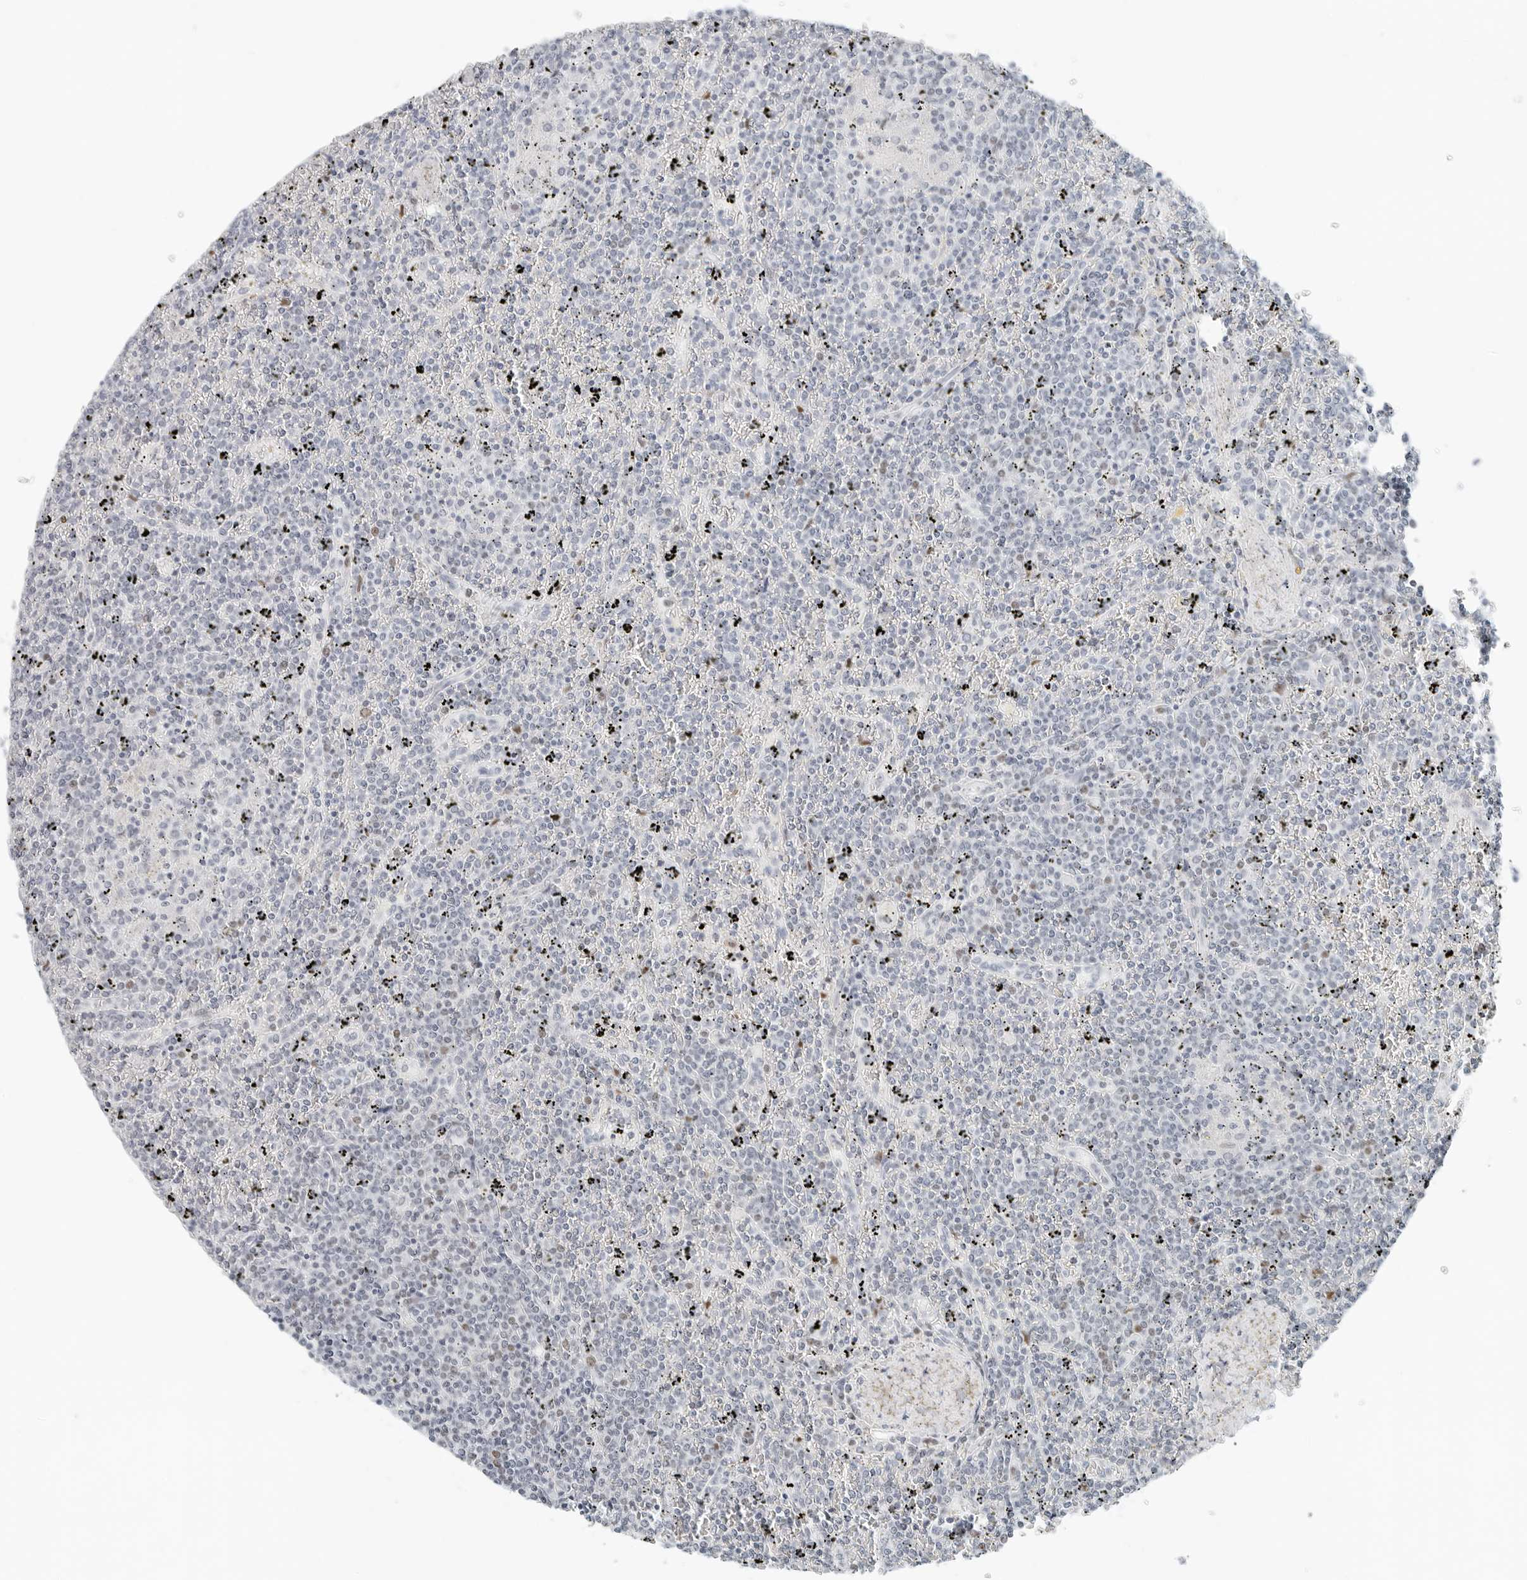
{"staining": {"intensity": "negative", "quantity": "none", "location": "none"}, "tissue": "lymphoma", "cell_type": "Tumor cells", "image_type": "cancer", "snomed": [{"axis": "morphology", "description": "Malignant lymphoma, non-Hodgkin's type, Low grade"}, {"axis": "topography", "description": "Spleen"}], "caption": "Immunohistochemistry image of neoplastic tissue: malignant lymphoma, non-Hodgkin's type (low-grade) stained with DAB demonstrates no significant protein expression in tumor cells. (DAB immunohistochemistry (IHC) visualized using brightfield microscopy, high magnification).", "gene": "NTMT2", "patient": {"sex": "female", "age": 19}}